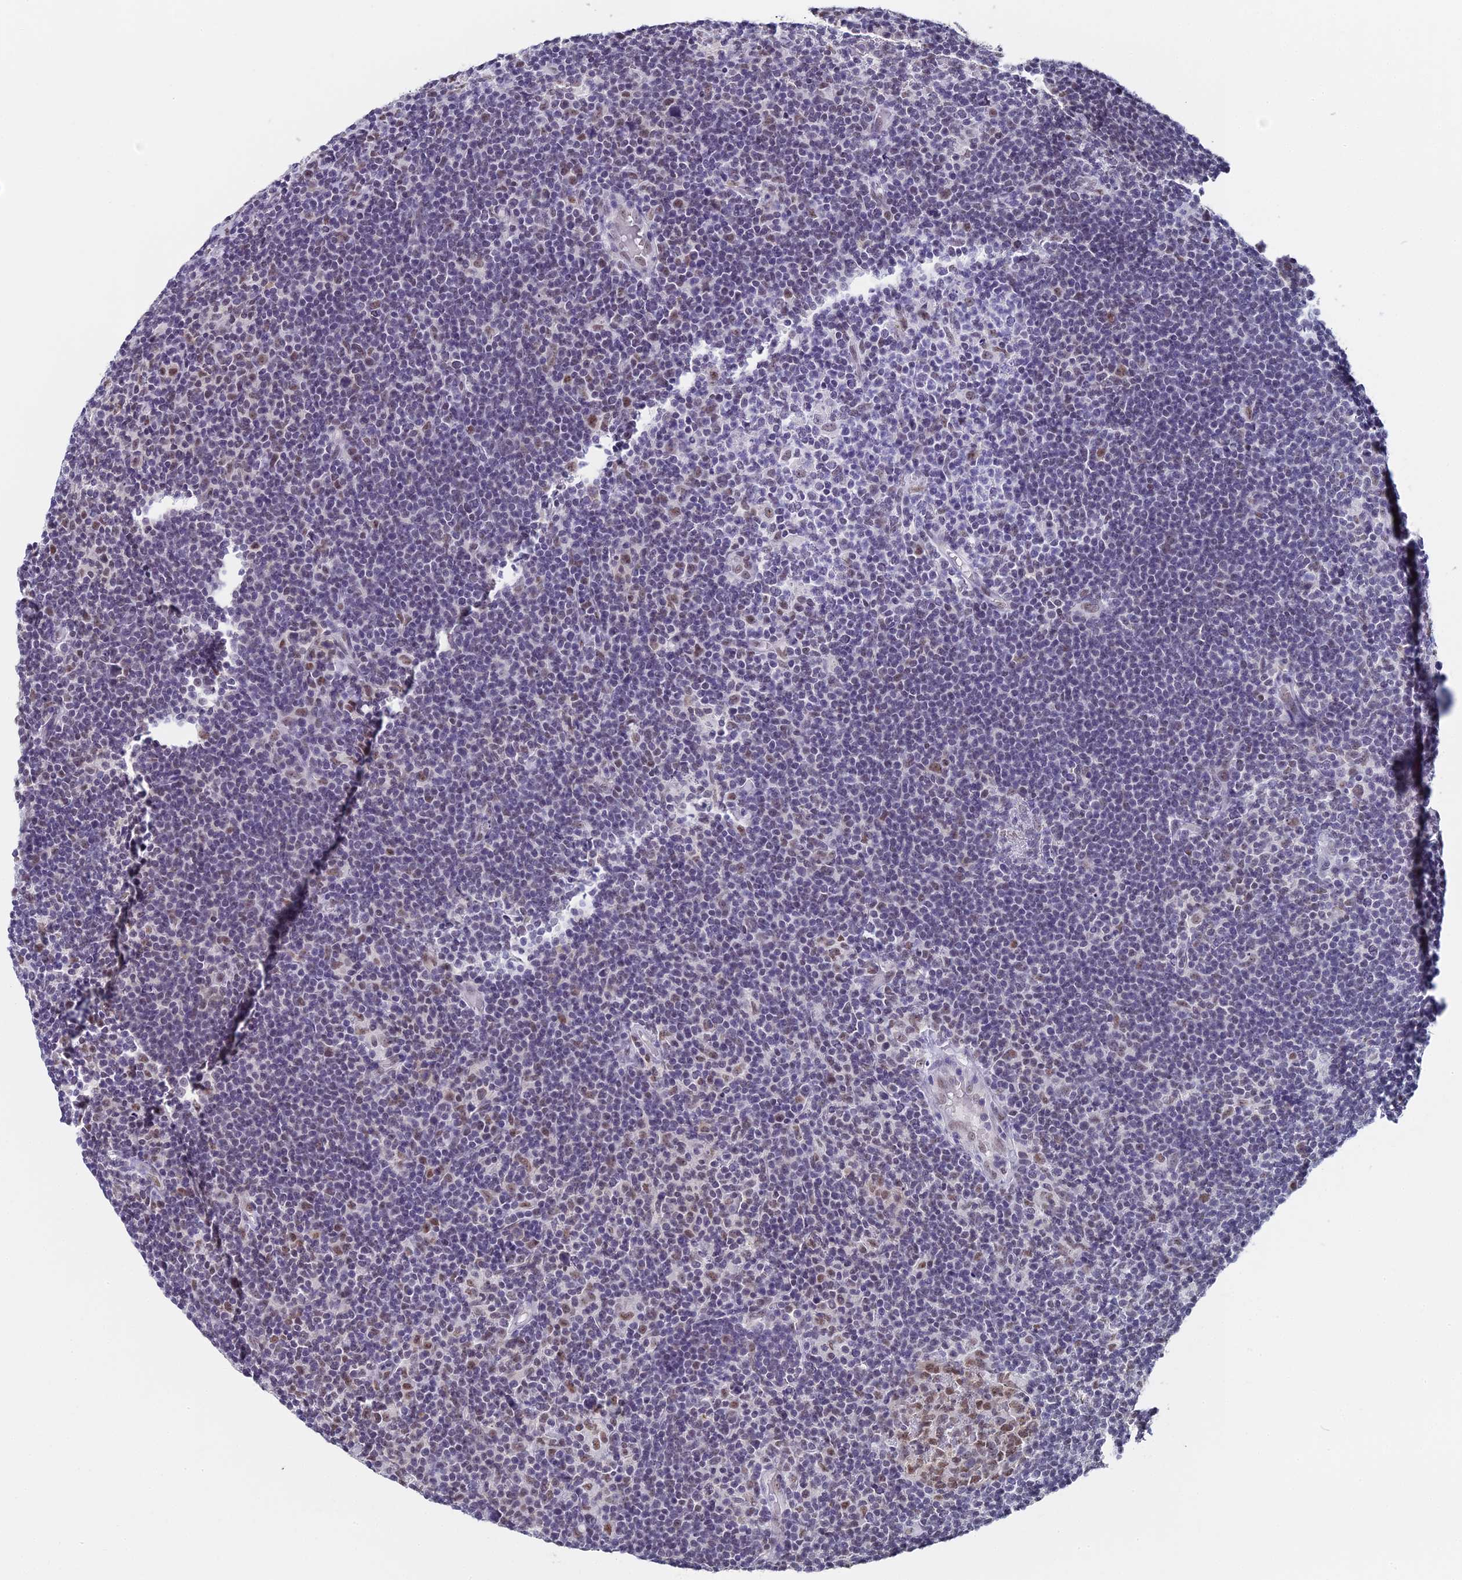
{"staining": {"intensity": "weak", "quantity": "25%-75%", "location": "nuclear"}, "tissue": "lymphoma", "cell_type": "Tumor cells", "image_type": "cancer", "snomed": [{"axis": "morphology", "description": "Hodgkin's disease, NOS"}, {"axis": "topography", "description": "Lymph node"}], "caption": "The micrograph exhibits a brown stain indicating the presence of a protein in the nuclear of tumor cells in lymphoma.", "gene": "CD2BP2", "patient": {"sex": "female", "age": 57}}